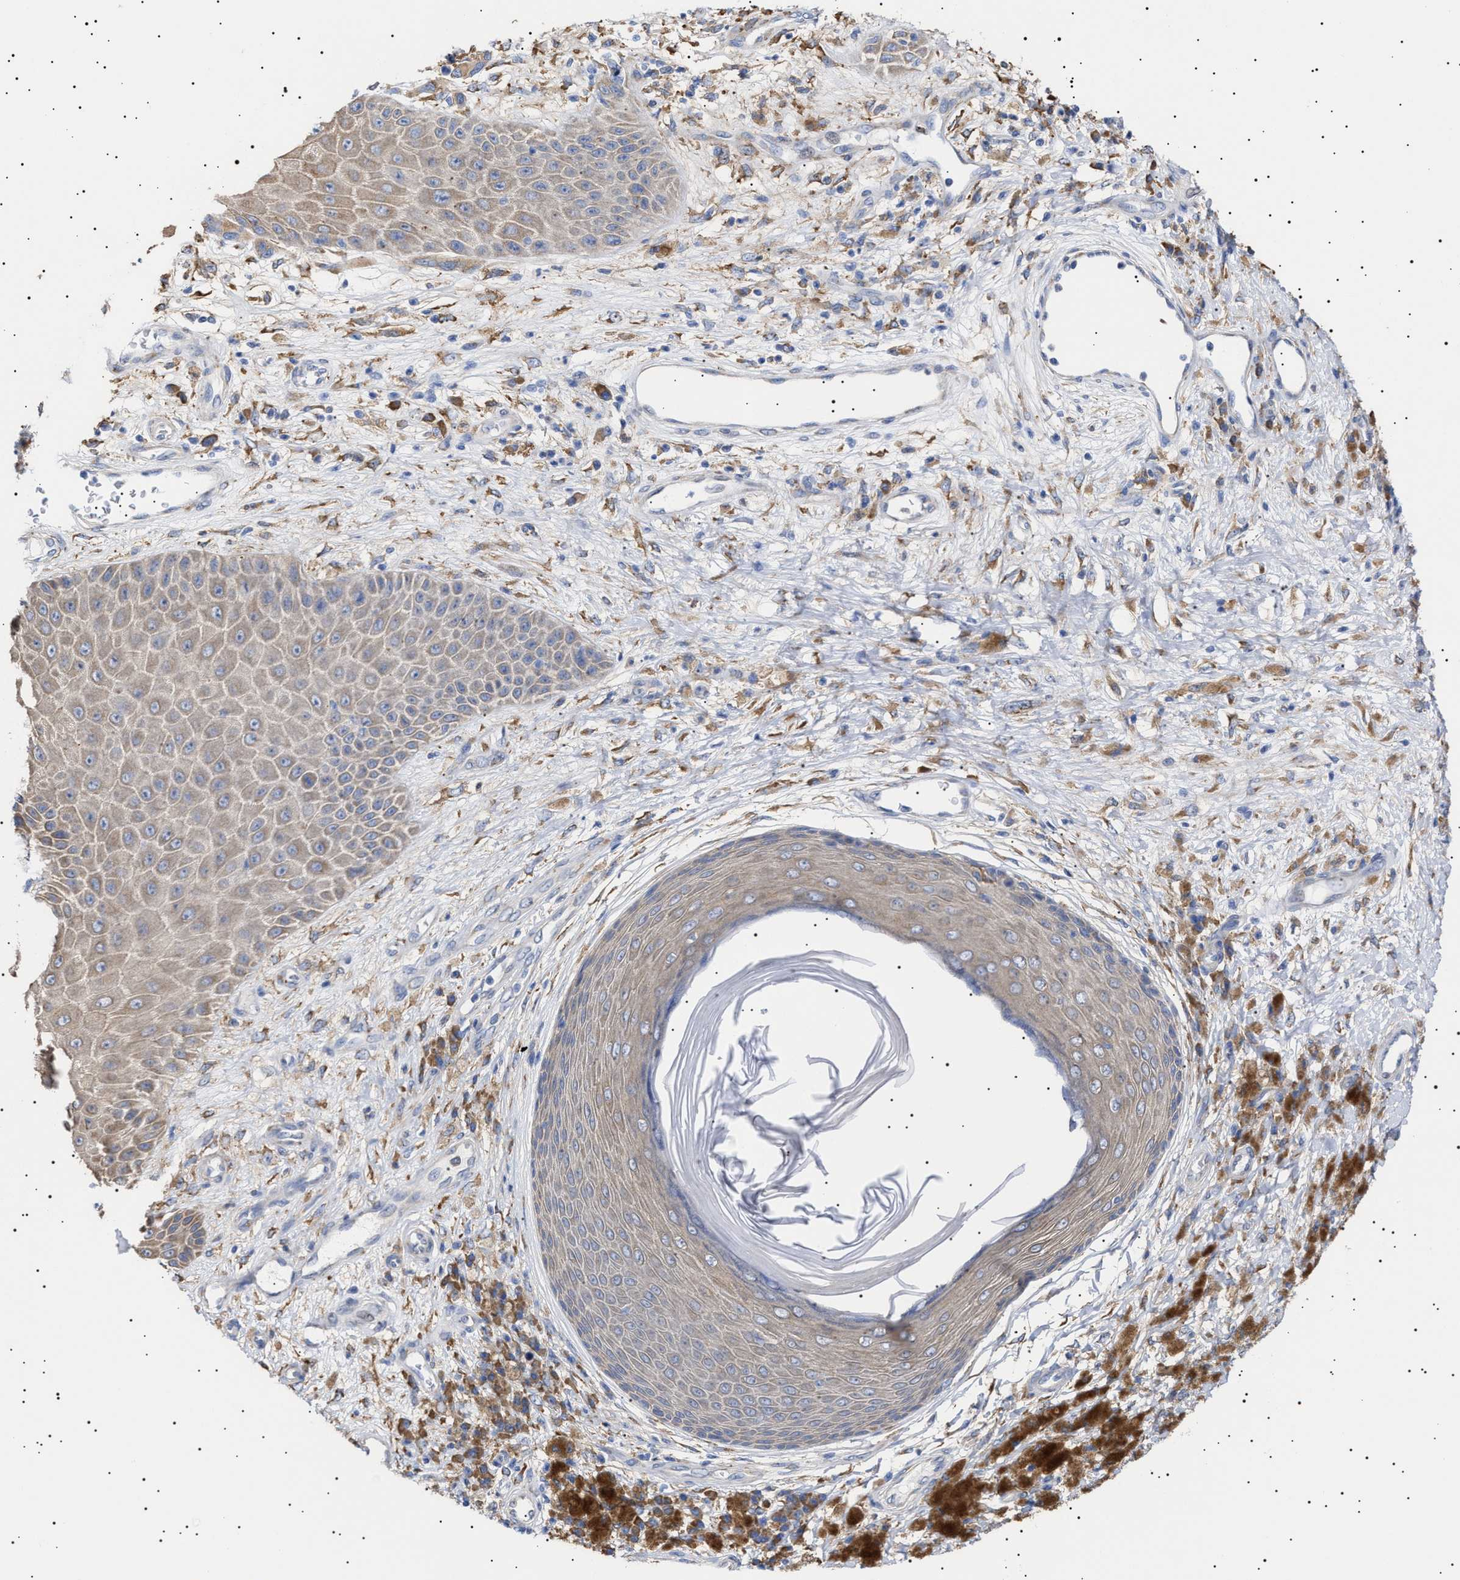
{"staining": {"intensity": "weak", "quantity": "<25%", "location": "cytoplasmic/membranous"}, "tissue": "melanoma", "cell_type": "Tumor cells", "image_type": "cancer", "snomed": [{"axis": "morphology", "description": "Malignant melanoma, NOS"}, {"axis": "topography", "description": "Skin"}], "caption": "The histopathology image displays no staining of tumor cells in melanoma. The staining is performed using DAB brown chromogen with nuclei counter-stained in using hematoxylin.", "gene": "ERCC6L2", "patient": {"sex": "female", "age": 73}}